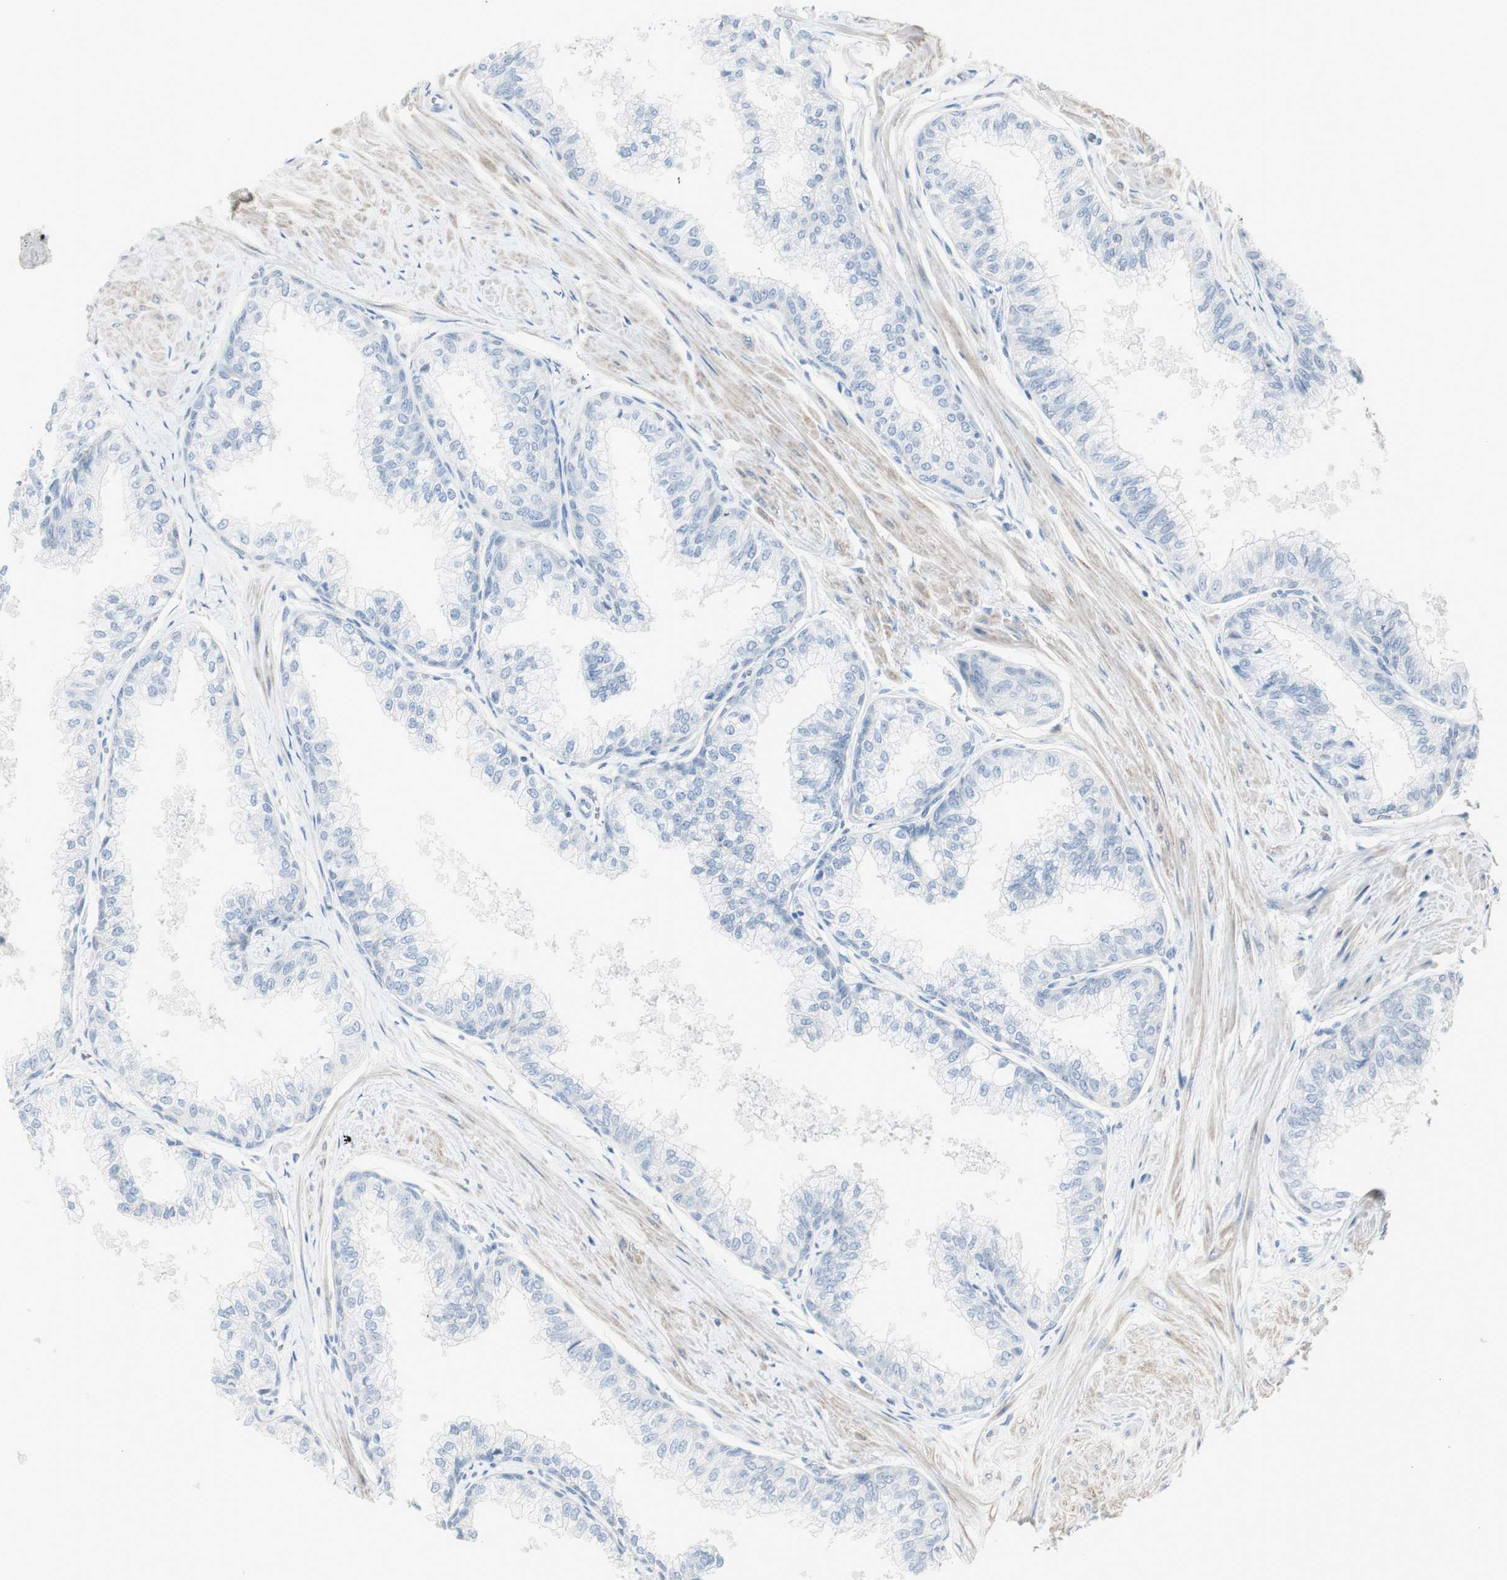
{"staining": {"intensity": "negative", "quantity": "none", "location": "none"}, "tissue": "prostate", "cell_type": "Glandular cells", "image_type": "normal", "snomed": [{"axis": "morphology", "description": "Normal tissue, NOS"}, {"axis": "topography", "description": "Prostate"}, {"axis": "topography", "description": "Seminal veicle"}], "caption": "Immunohistochemical staining of unremarkable prostate reveals no significant expression in glandular cells.", "gene": "CDHR5", "patient": {"sex": "male", "age": 60}}